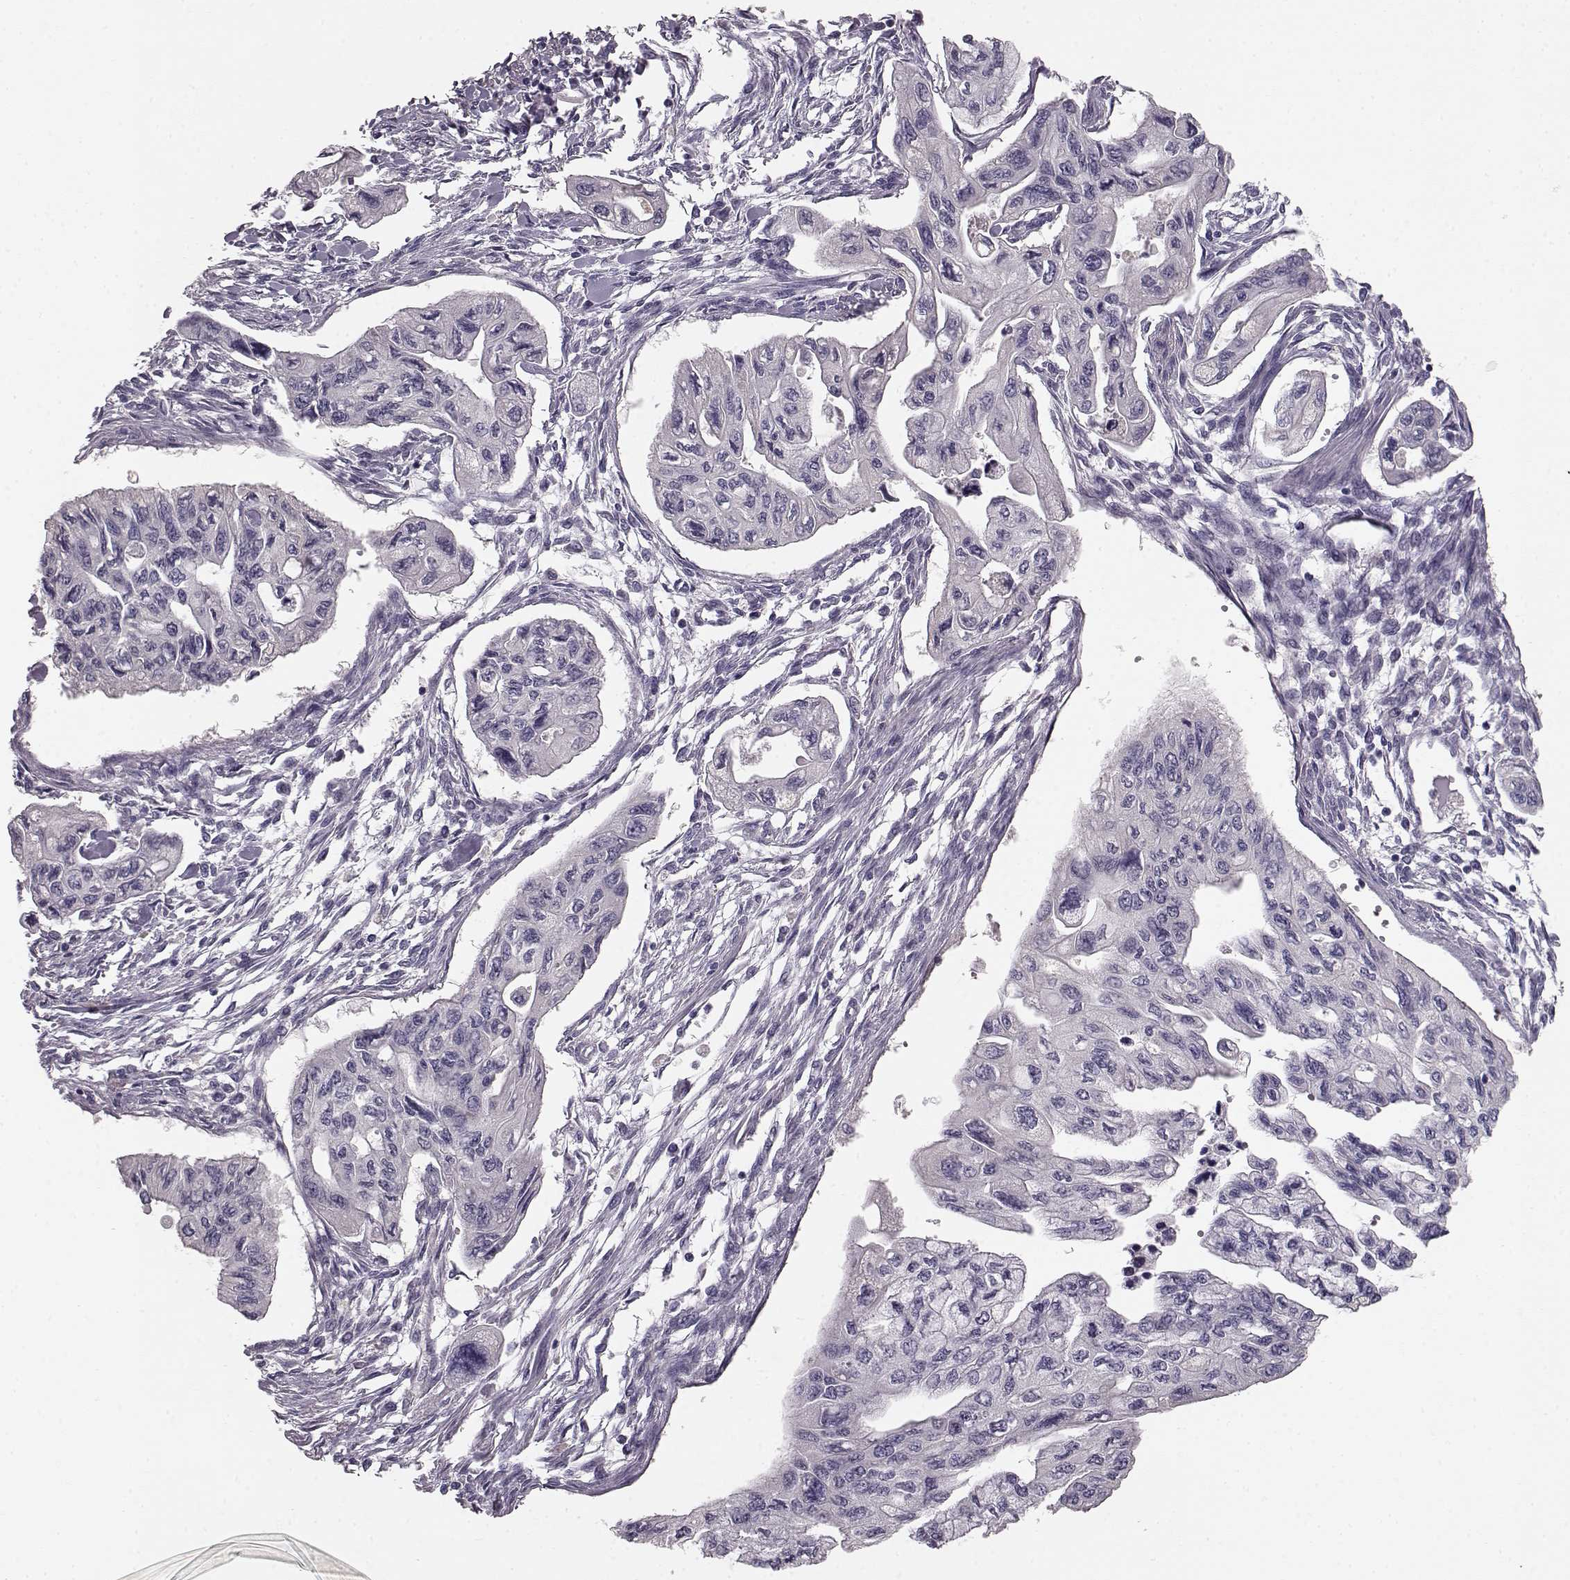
{"staining": {"intensity": "negative", "quantity": "none", "location": "none"}, "tissue": "pancreatic cancer", "cell_type": "Tumor cells", "image_type": "cancer", "snomed": [{"axis": "morphology", "description": "Adenocarcinoma, NOS"}, {"axis": "topography", "description": "Pancreas"}], "caption": "A photomicrograph of human pancreatic cancer (adenocarcinoma) is negative for staining in tumor cells.", "gene": "BFSP2", "patient": {"sex": "female", "age": 76}}